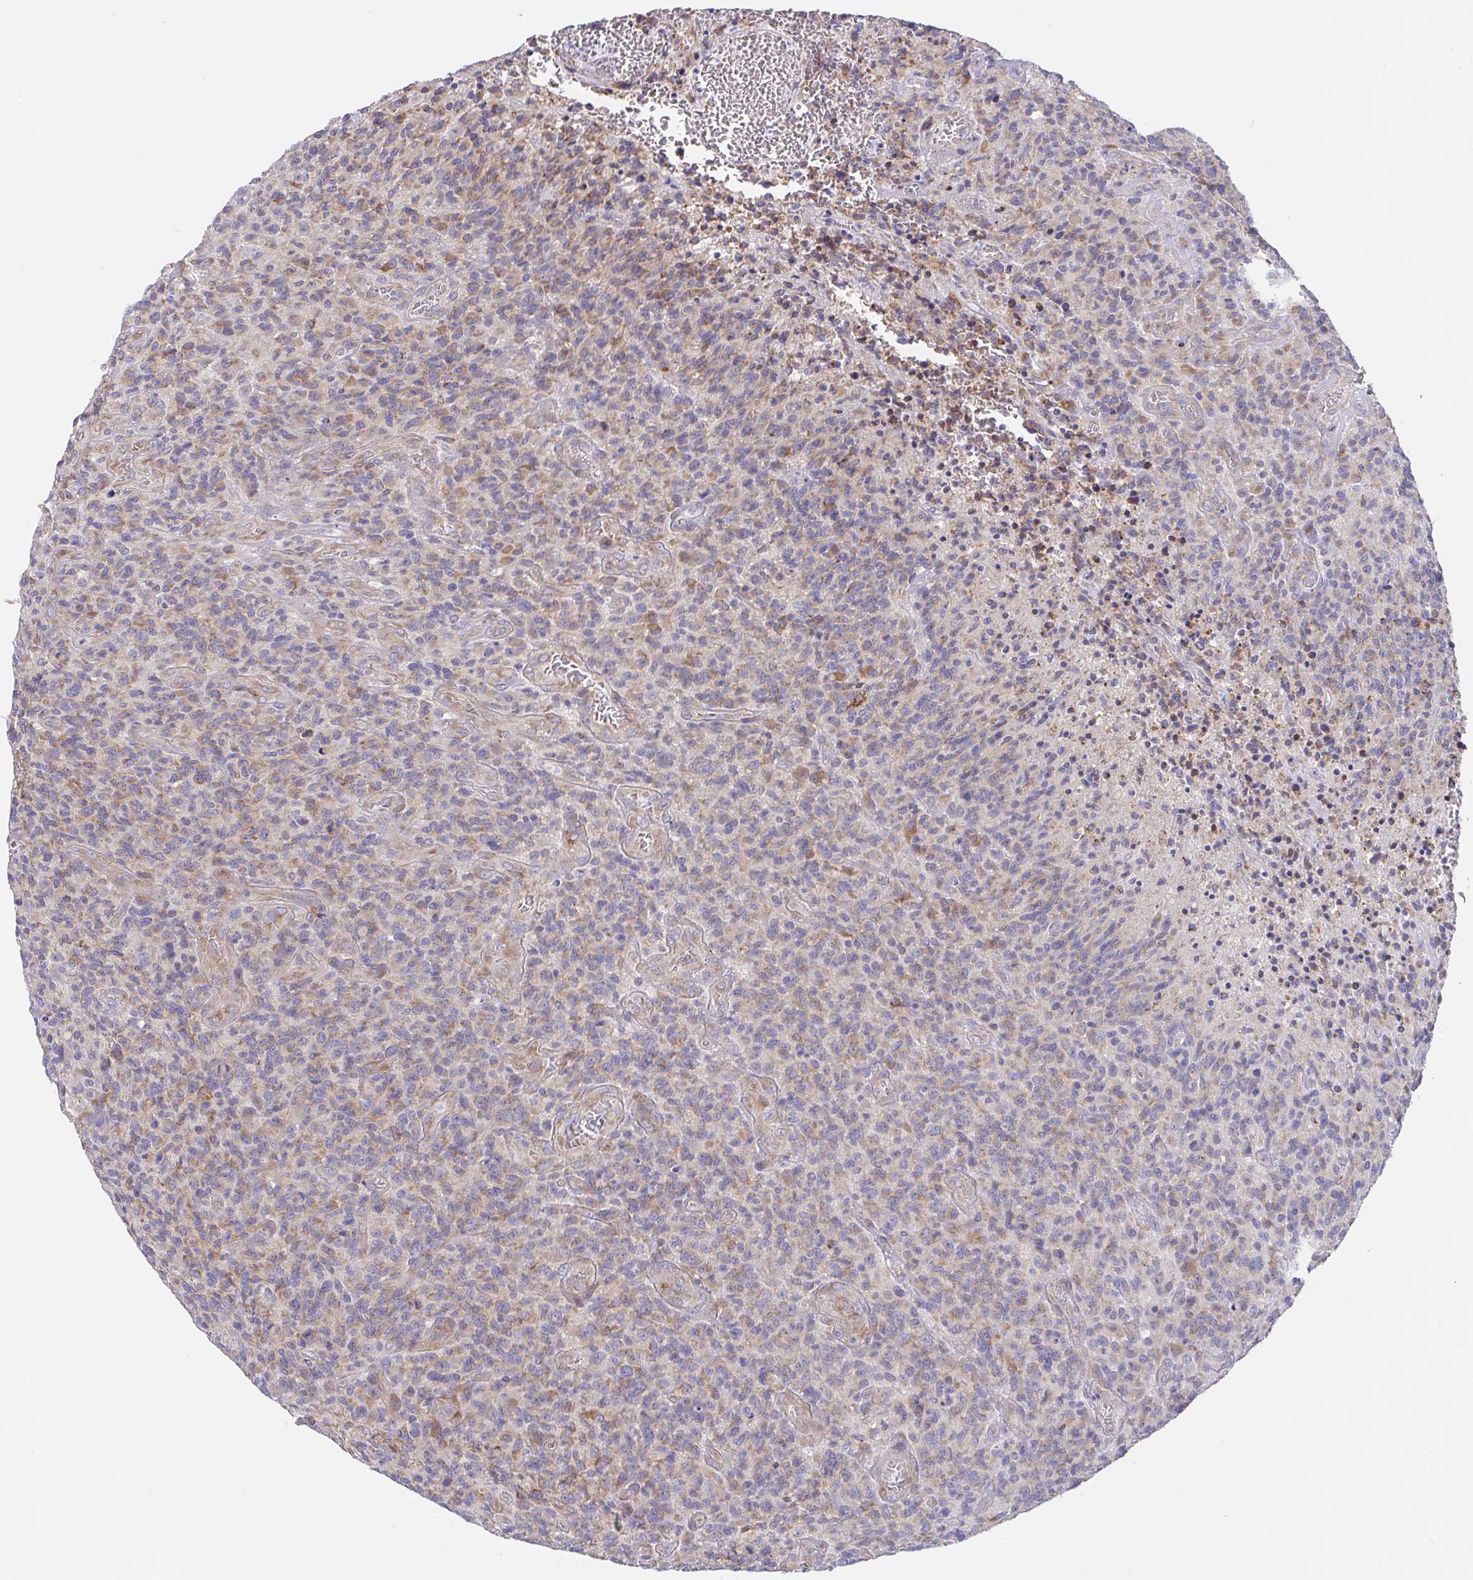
{"staining": {"intensity": "weak", "quantity": "25%-75%", "location": "cytoplasmic/membranous"}, "tissue": "glioma", "cell_type": "Tumor cells", "image_type": "cancer", "snomed": [{"axis": "morphology", "description": "Glioma, malignant, High grade"}, {"axis": "topography", "description": "Brain"}], "caption": "Weak cytoplasmic/membranous protein expression is seen in approximately 25%-75% of tumor cells in high-grade glioma (malignant).", "gene": "MIA3", "patient": {"sex": "male", "age": 76}}